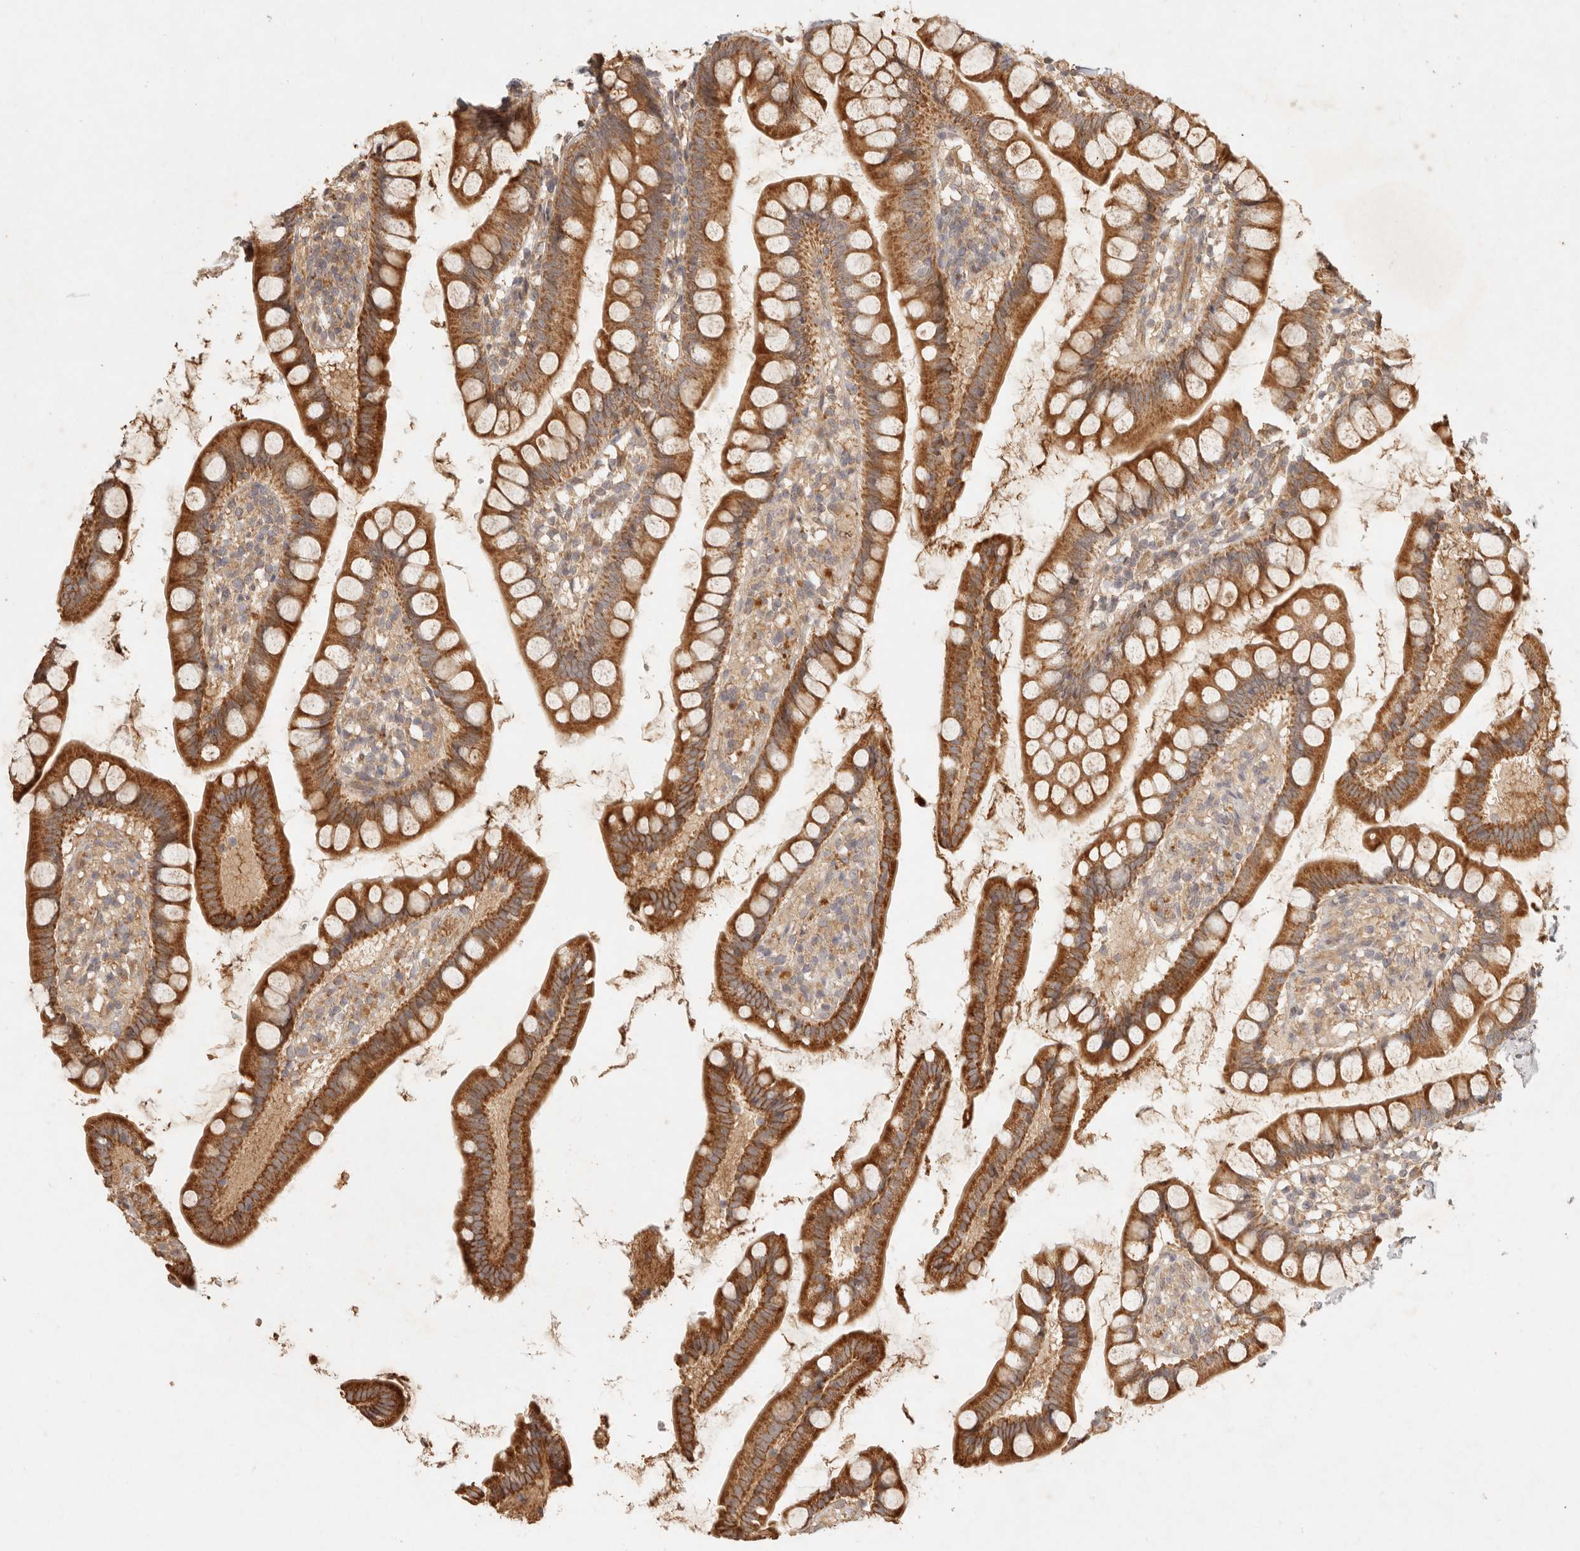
{"staining": {"intensity": "strong", "quantity": ">75%", "location": "cytoplasmic/membranous"}, "tissue": "small intestine", "cell_type": "Glandular cells", "image_type": "normal", "snomed": [{"axis": "morphology", "description": "Normal tissue, NOS"}, {"axis": "topography", "description": "Small intestine"}], "caption": "Immunohistochemistry histopathology image of benign small intestine: small intestine stained using immunohistochemistry (IHC) demonstrates high levels of strong protein expression localized specifically in the cytoplasmic/membranous of glandular cells, appearing as a cytoplasmic/membranous brown color.", "gene": "CLEC4C", "patient": {"sex": "female", "age": 84}}